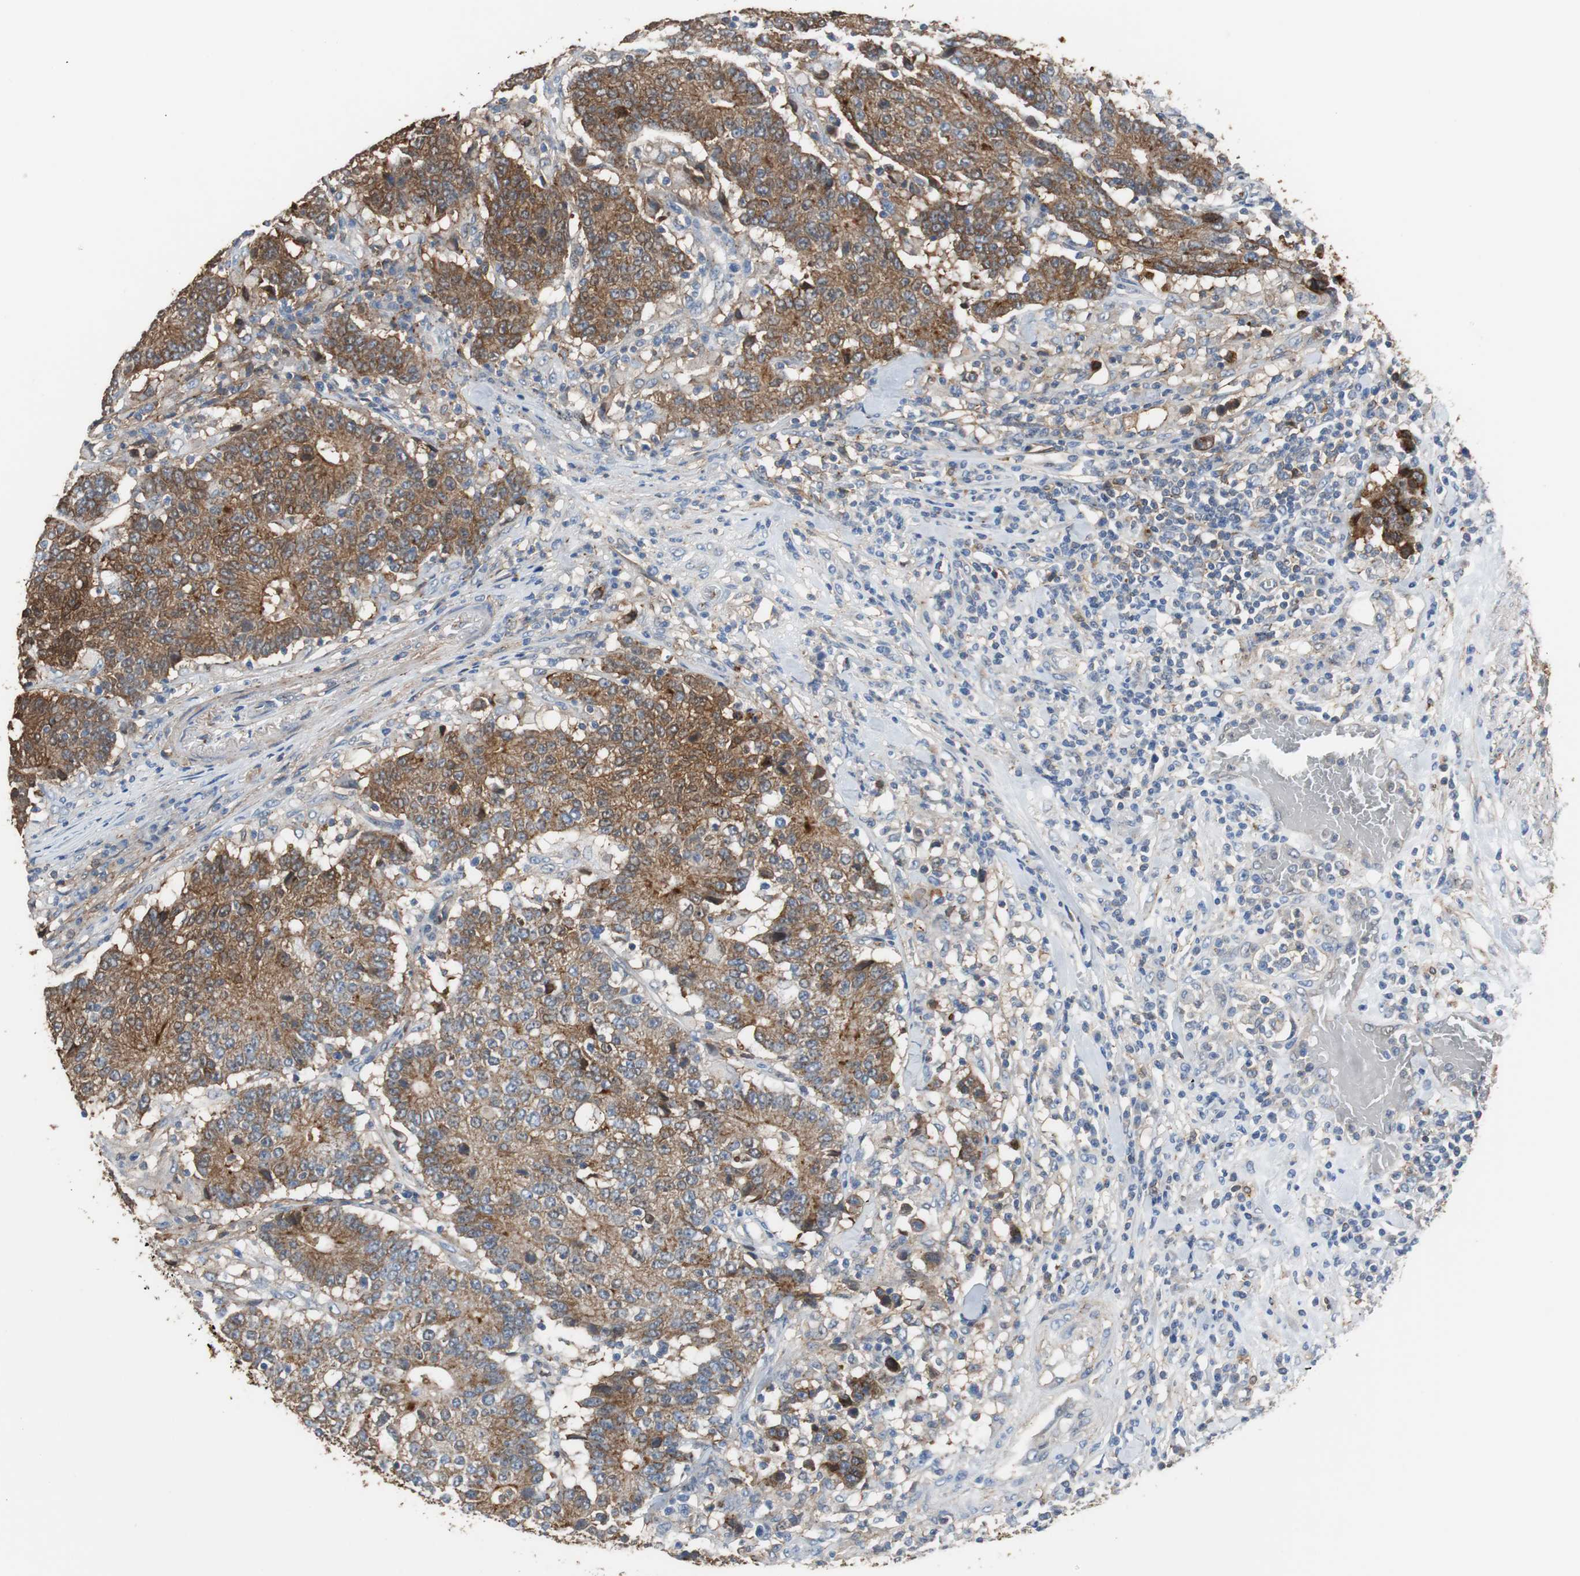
{"staining": {"intensity": "strong", "quantity": ">75%", "location": "cytoplasmic/membranous"}, "tissue": "colorectal cancer", "cell_type": "Tumor cells", "image_type": "cancer", "snomed": [{"axis": "morphology", "description": "Normal tissue, NOS"}, {"axis": "morphology", "description": "Adenocarcinoma, NOS"}, {"axis": "topography", "description": "Colon"}], "caption": "Immunohistochemical staining of colorectal cancer (adenocarcinoma) exhibits strong cytoplasmic/membranous protein staining in about >75% of tumor cells.", "gene": "ANXA4", "patient": {"sex": "female", "age": 75}}